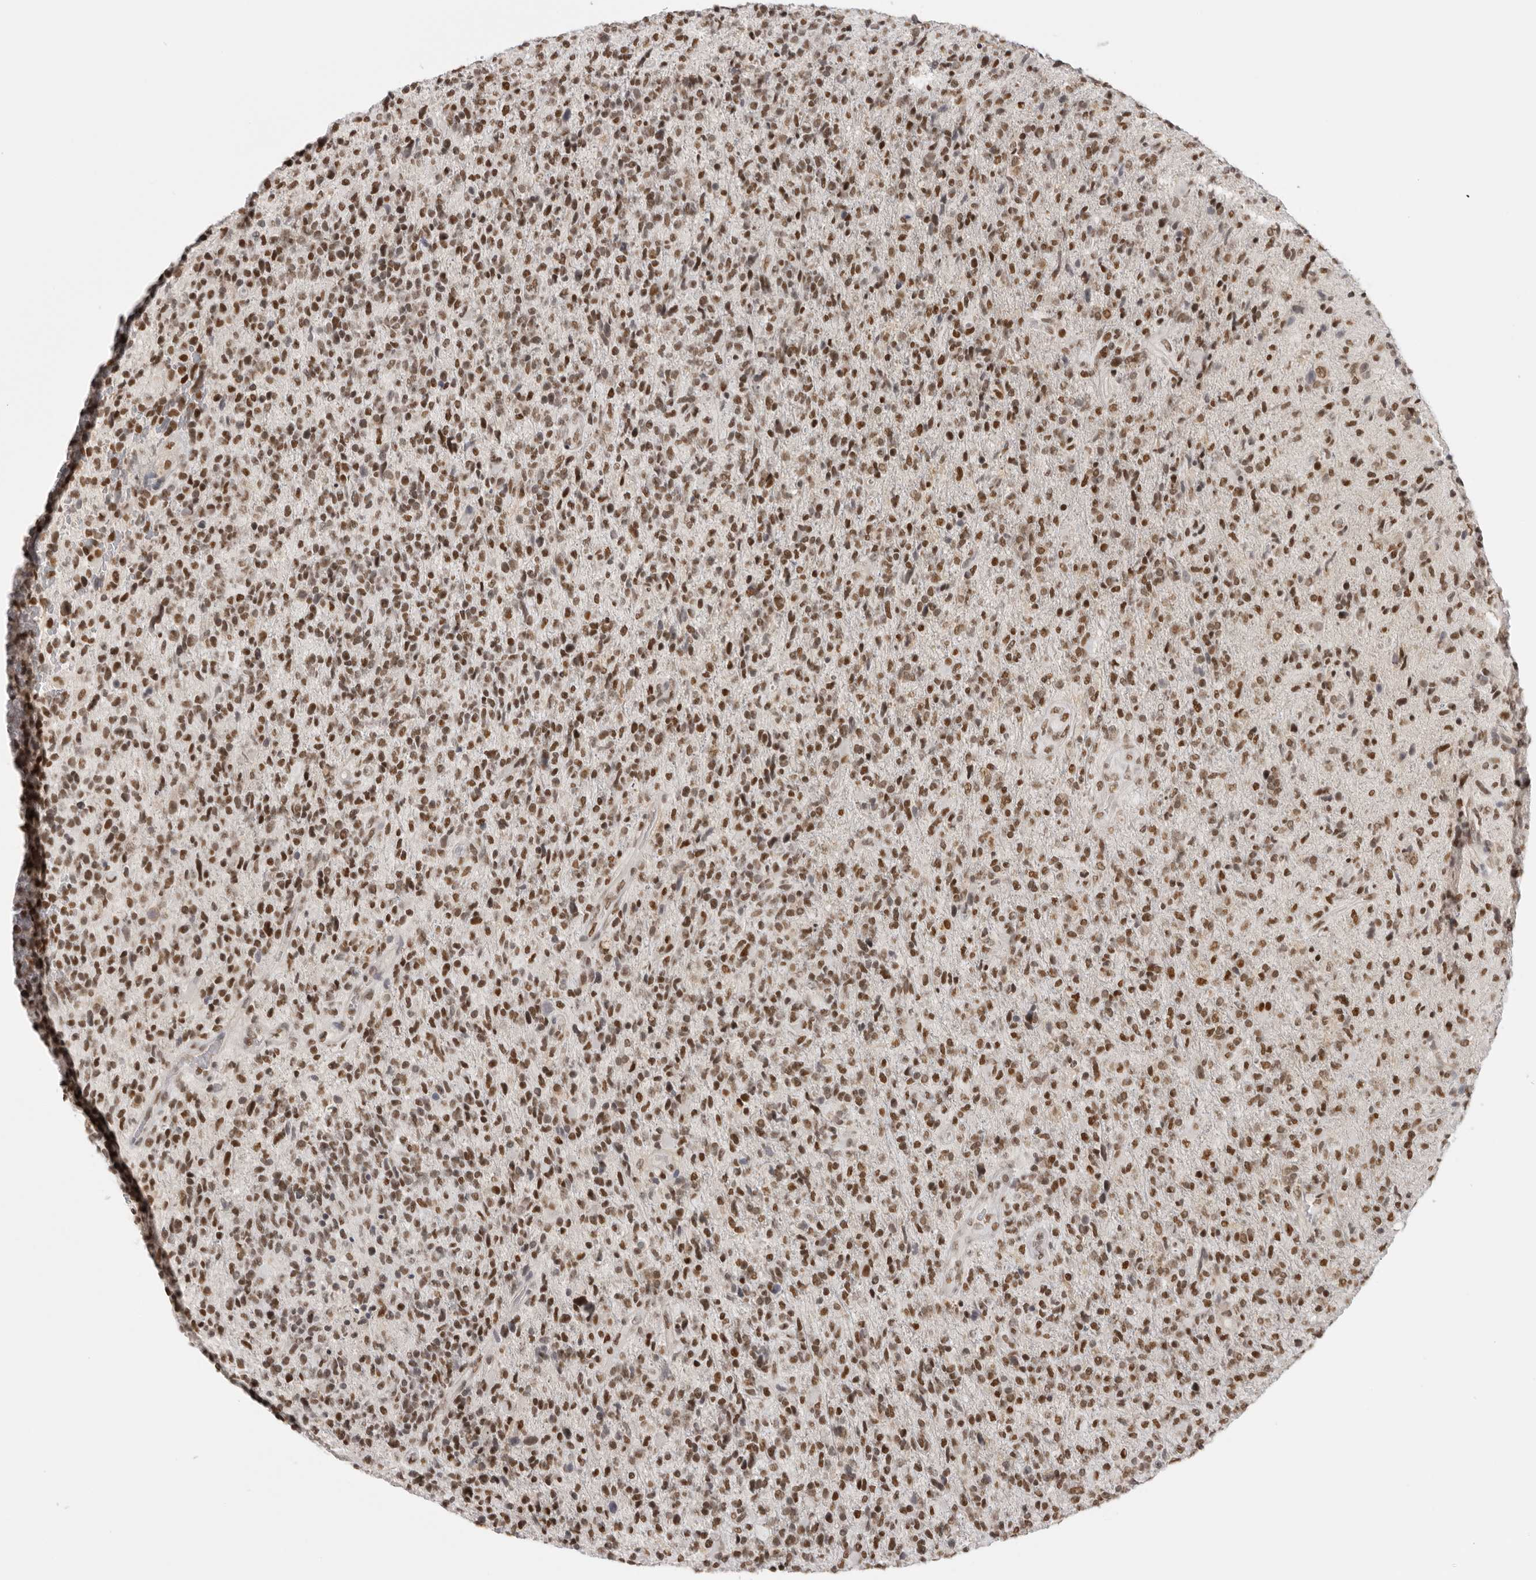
{"staining": {"intensity": "moderate", "quantity": ">75%", "location": "nuclear"}, "tissue": "glioma", "cell_type": "Tumor cells", "image_type": "cancer", "snomed": [{"axis": "morphology", "description": "Glioma, malignant, High grade"}, {"axis": "topography", "description": "Brain"}], "caption": "The immunohistochemical stain shows moderate nuclear positivity in tumor cells of malignant glioma (high-grade) tissue. The staining is performed using DAB (3,3'-diaminobenzidine) brown chromogen to label protein expression. The nuclei are counter-stained blue using hematoxylin.", "gene": "RPA2", "patient": {"sex": "male", "age": 72}}